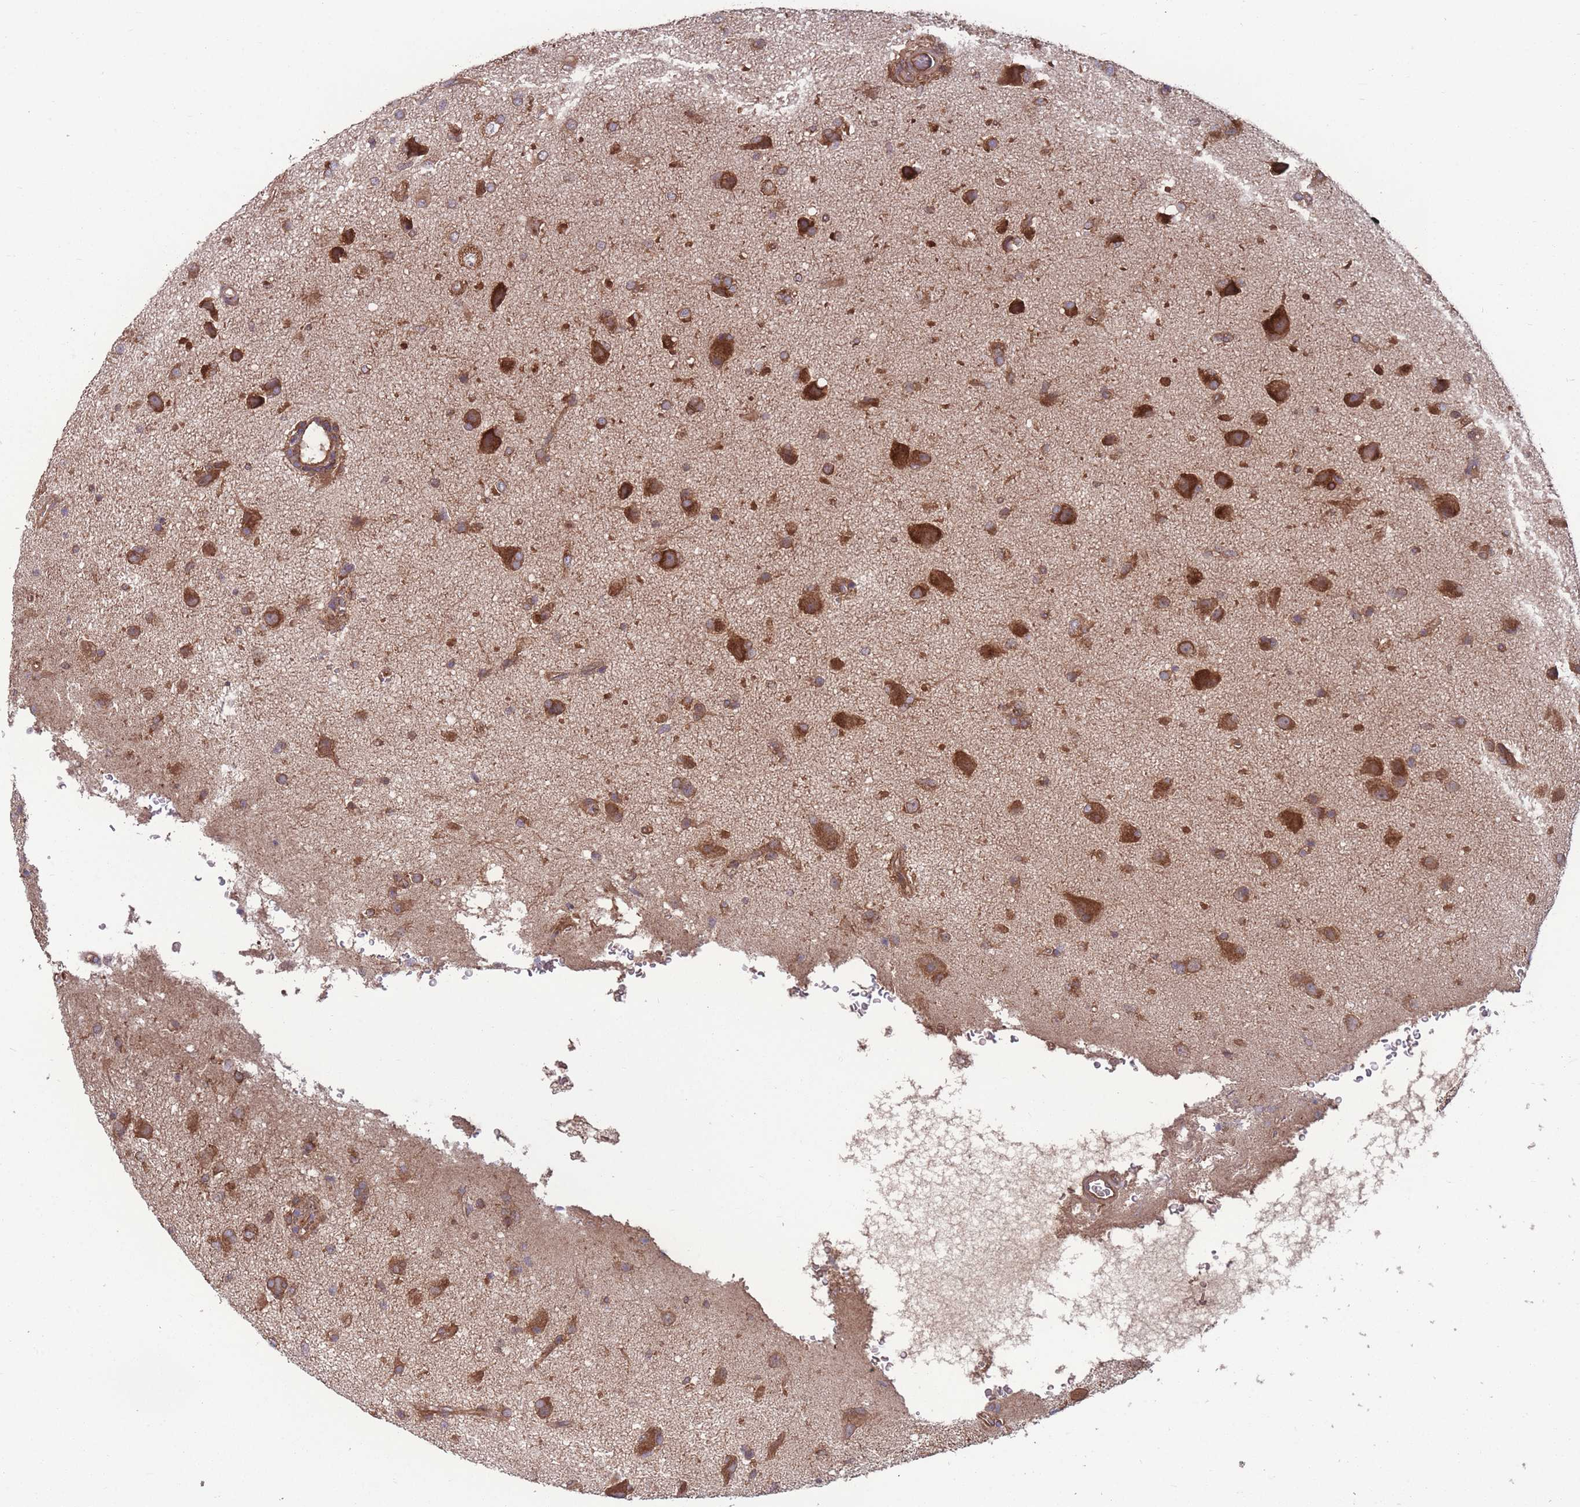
{"staining": {"intensity": "moderate", "quantity": ">75%", "location": "cytoplasmic/membranous"}, "tissue": "glioma", "cell_type": "Tumor cells", "image_type": "cancer", "snomed": [{"axis": "morphology", "description": "Glioma, malignant, High grade"}, {"axis": "topography", "description": "Brain"}], "caption": "IHC photomicrograph of neoplastic tissue: malignant glioma (high-grade) stained using IHC displays medium levels of moderate protein expression localized specifically in the cytoplasmic/membranous of tumor cells, appearing as a cytoplasmic/membranous brown color.", "gene": "ZPR1", "patient": {"sex": "female", "age": 57}}